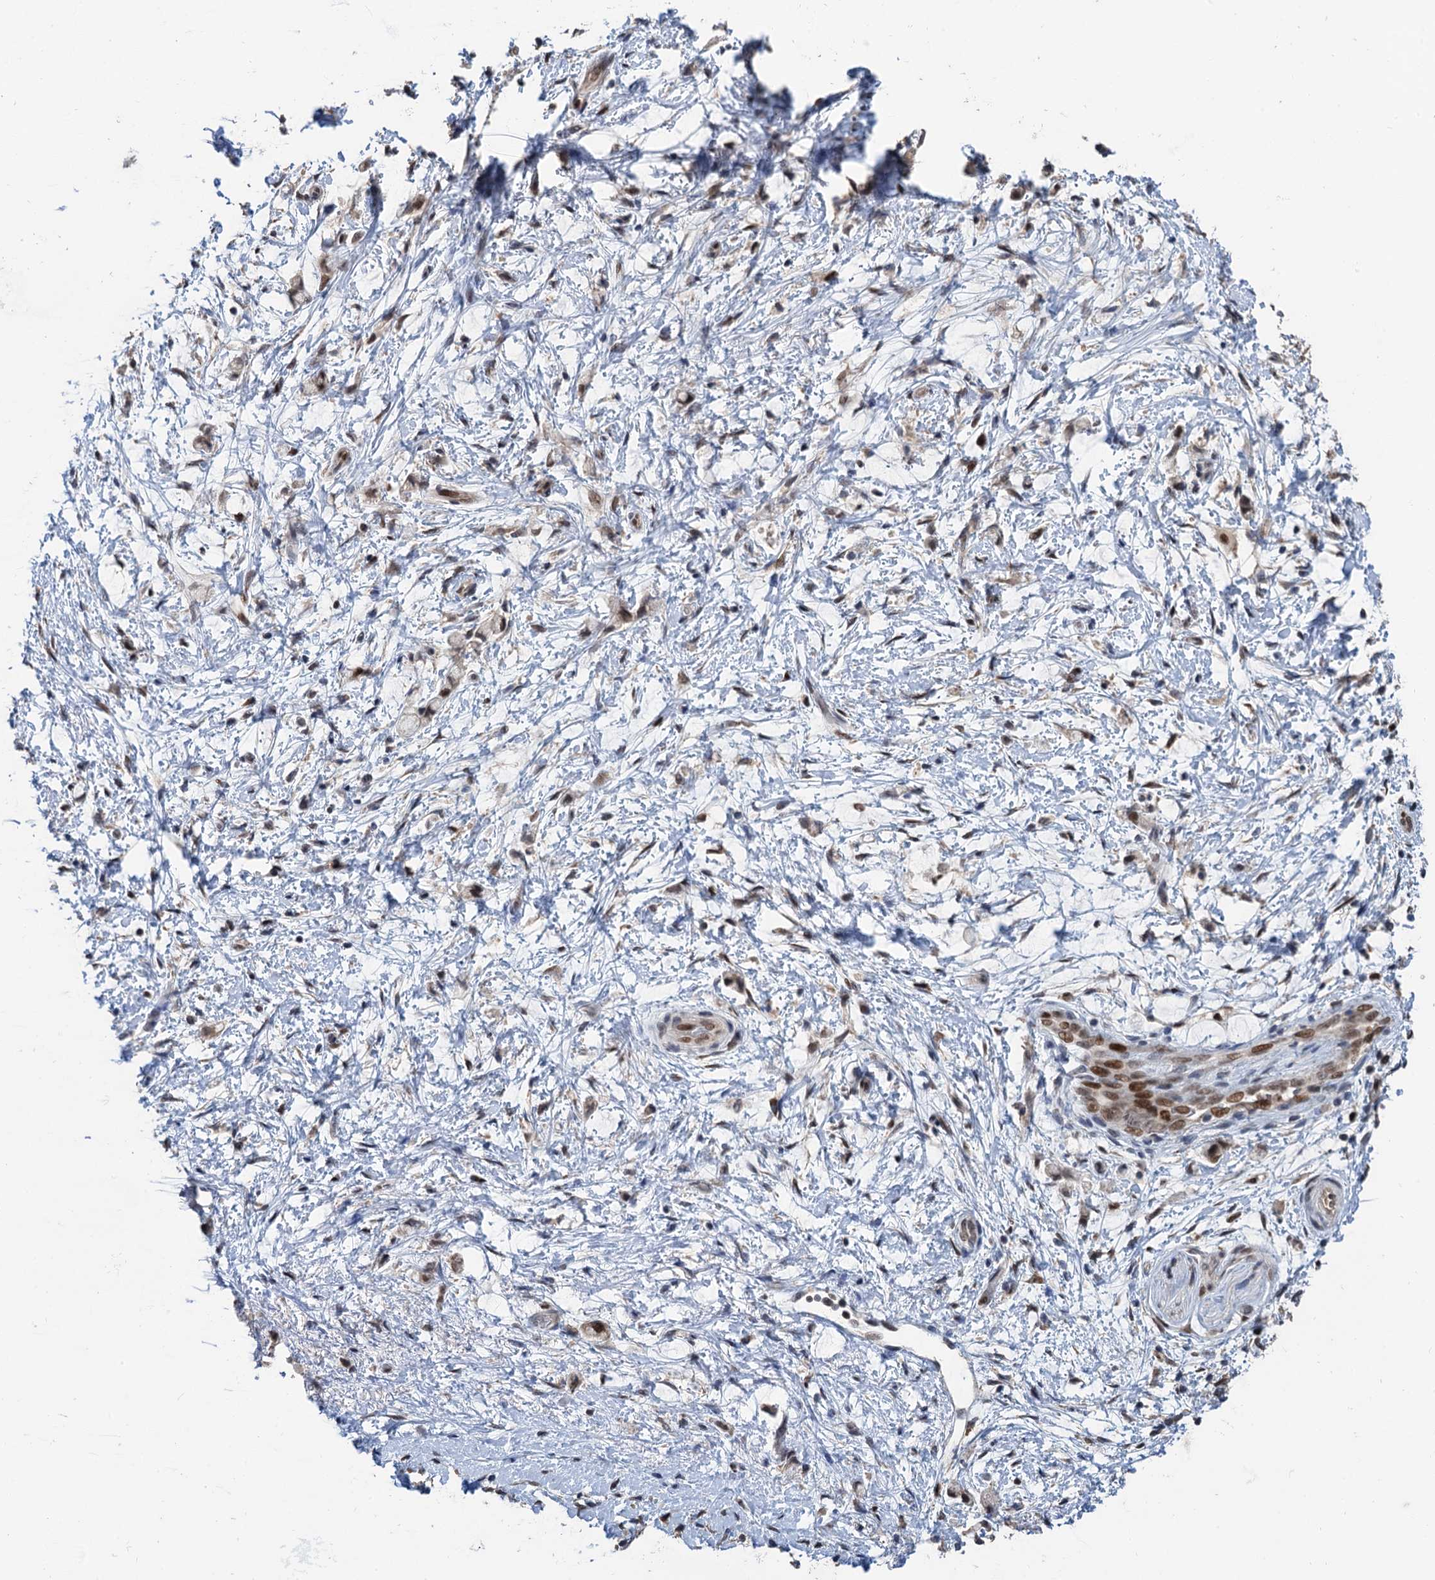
{"staining": {"intensity": "moderate", "quantity": ">75%", "location": "nuclear"}, "tissue": "stomach cancer", "cell_type": "Tumor cells", "image_type": "cancer", "snomed": [{"axis": "morphology", "description": "Adenocarcinoma, NOS"}, {"axis": "topography", "description": "Stomach"}], "caption": "Brown immunohistochemical staining in stomach cancer (adenocarcinoma) shows moderate nuclear expression in about >75% of tumor cells. (Stains: DAB (3,3'-diaminobenzidine) in brown, nuclei in blue, Microscopy: brightfield microscopy at high magnification).", "gene": "TSEN34", "patient": {"sex": "female", "age": 60}}